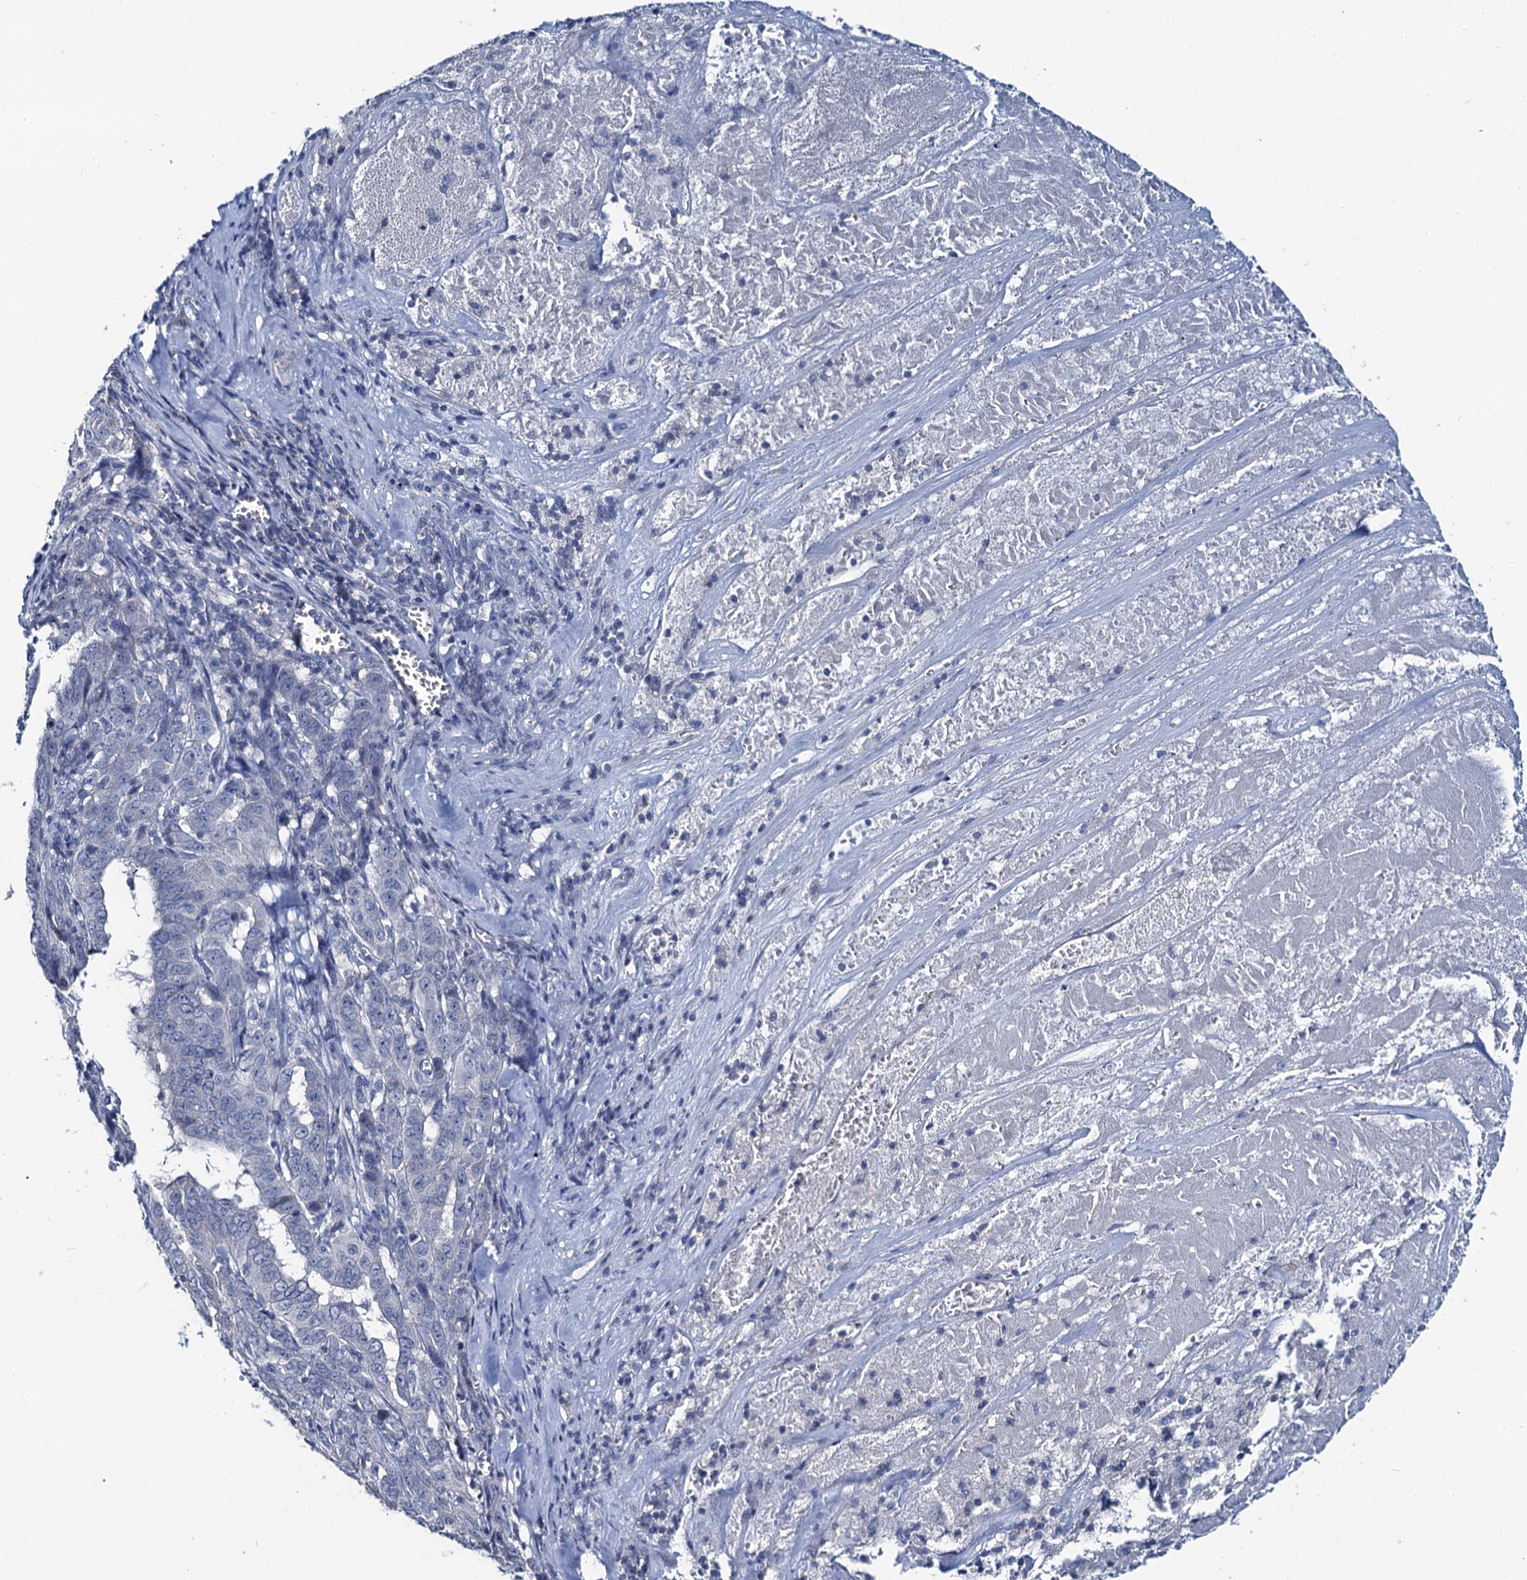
{"staining": {"intensity": "negative", "quantity": "none", "location": "none"}, "tissue": "pancreatic cancer", "cell_type": "Tumor cells", "image_type": "cancer", "snomed": [{"axis": "morphology", "description": "Adenocarcinoma, NOS"}, {"axis": "topography", "description": "Pancreas"}], "caption": "Immunohistochemistry (IHC) photomicrograph of human pancreatic adenocarcinoma stained for a protein (brown), which exhibits no expression in tumor cells.", "gene": "TOX3", "patient": {"sex": "male", "age": 63}}